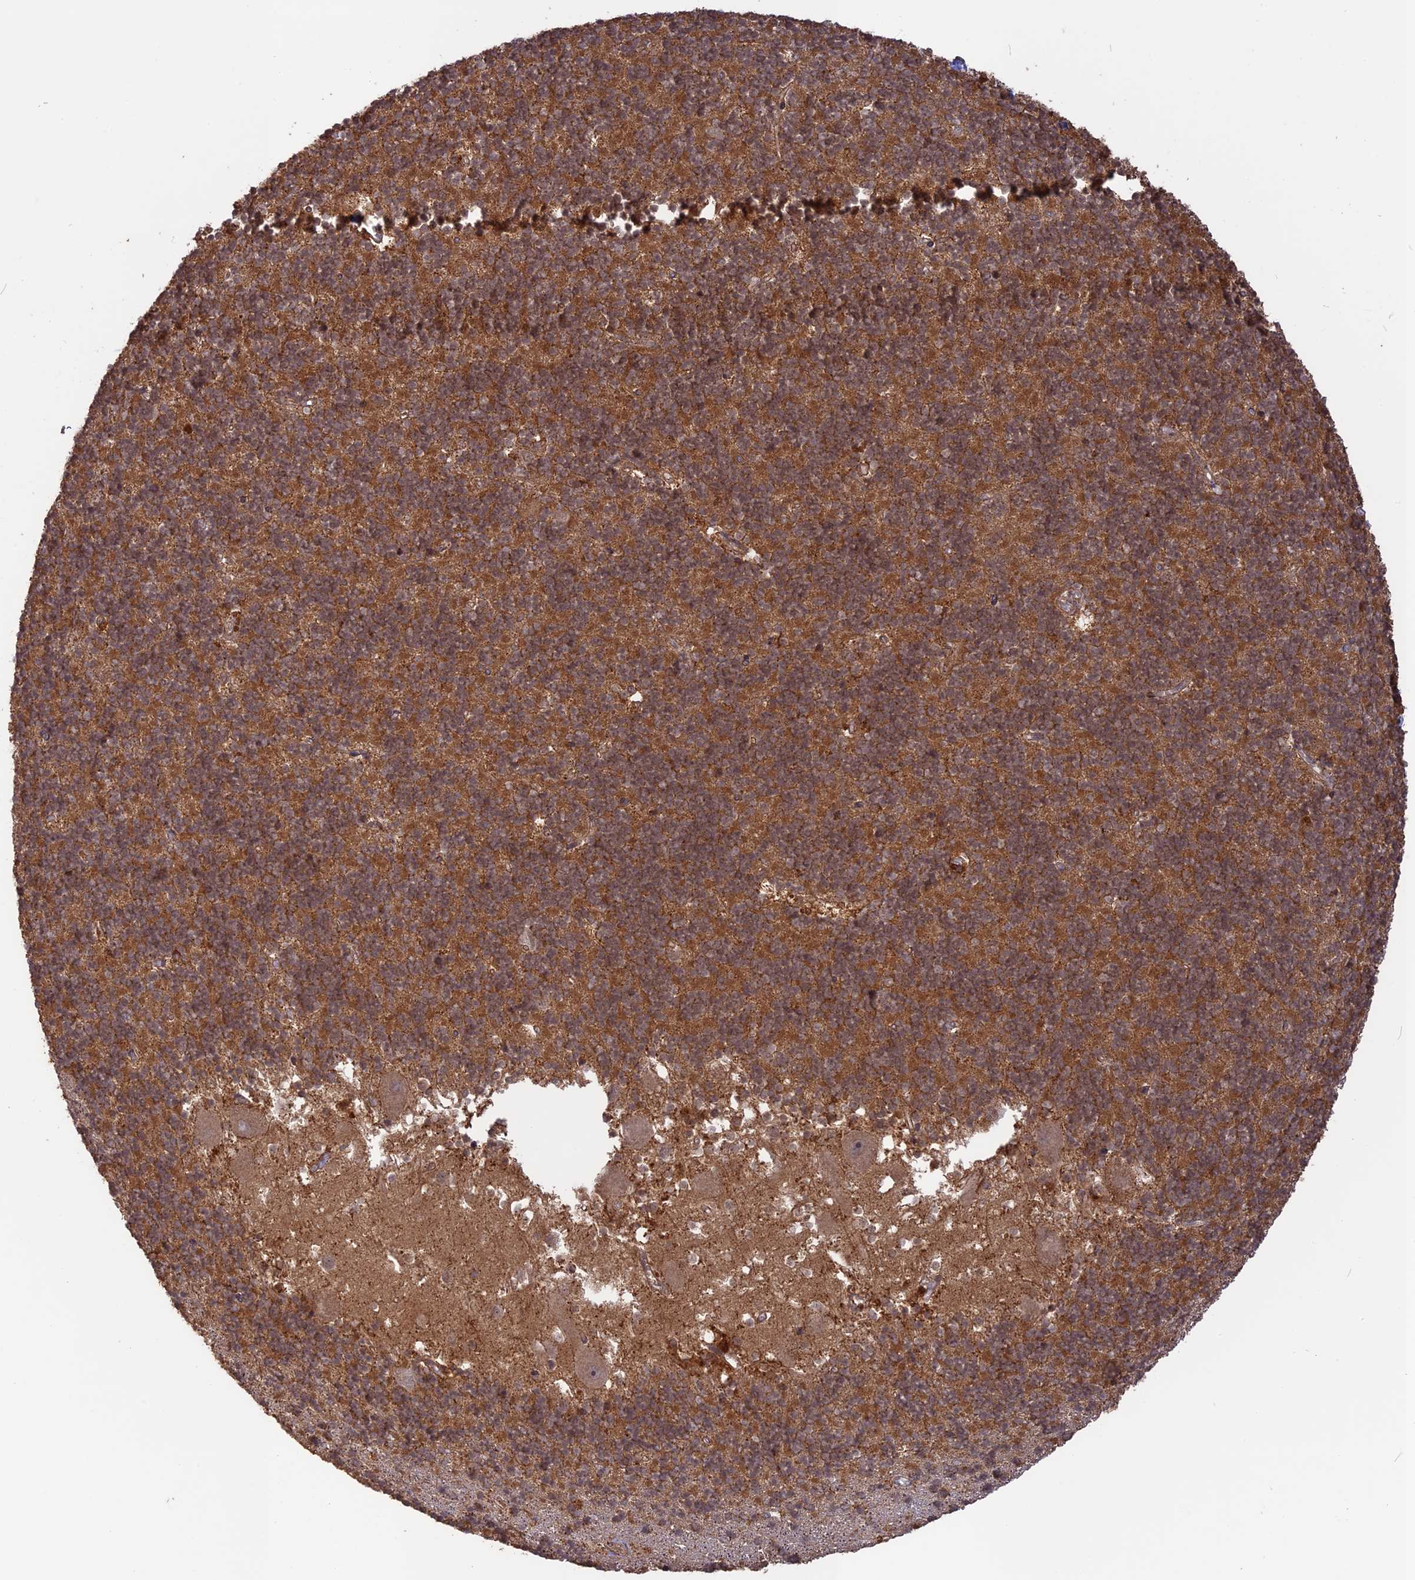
{"staining": {"intensity": "moderate", "quantity": ">75%", "location": "cytoplasmic/membranous"}, "tissue": "cerebellum", "cell_type": "Cells in granular layer", "image_type": "normal", "snomed": [{"axis": "morphology", "description": "Normal tissue, NOS"}, {"axis": "topography", "description": "Cerebellum"}], "caption": "Cerebellum stained with immunohistochemistry (IHC) exhibits moderate cytoplasmic/membranous staining in about >75% of cells in granular layer.", "gene": "CCDC174", "patient": {"sex": "male", "age": 54}}